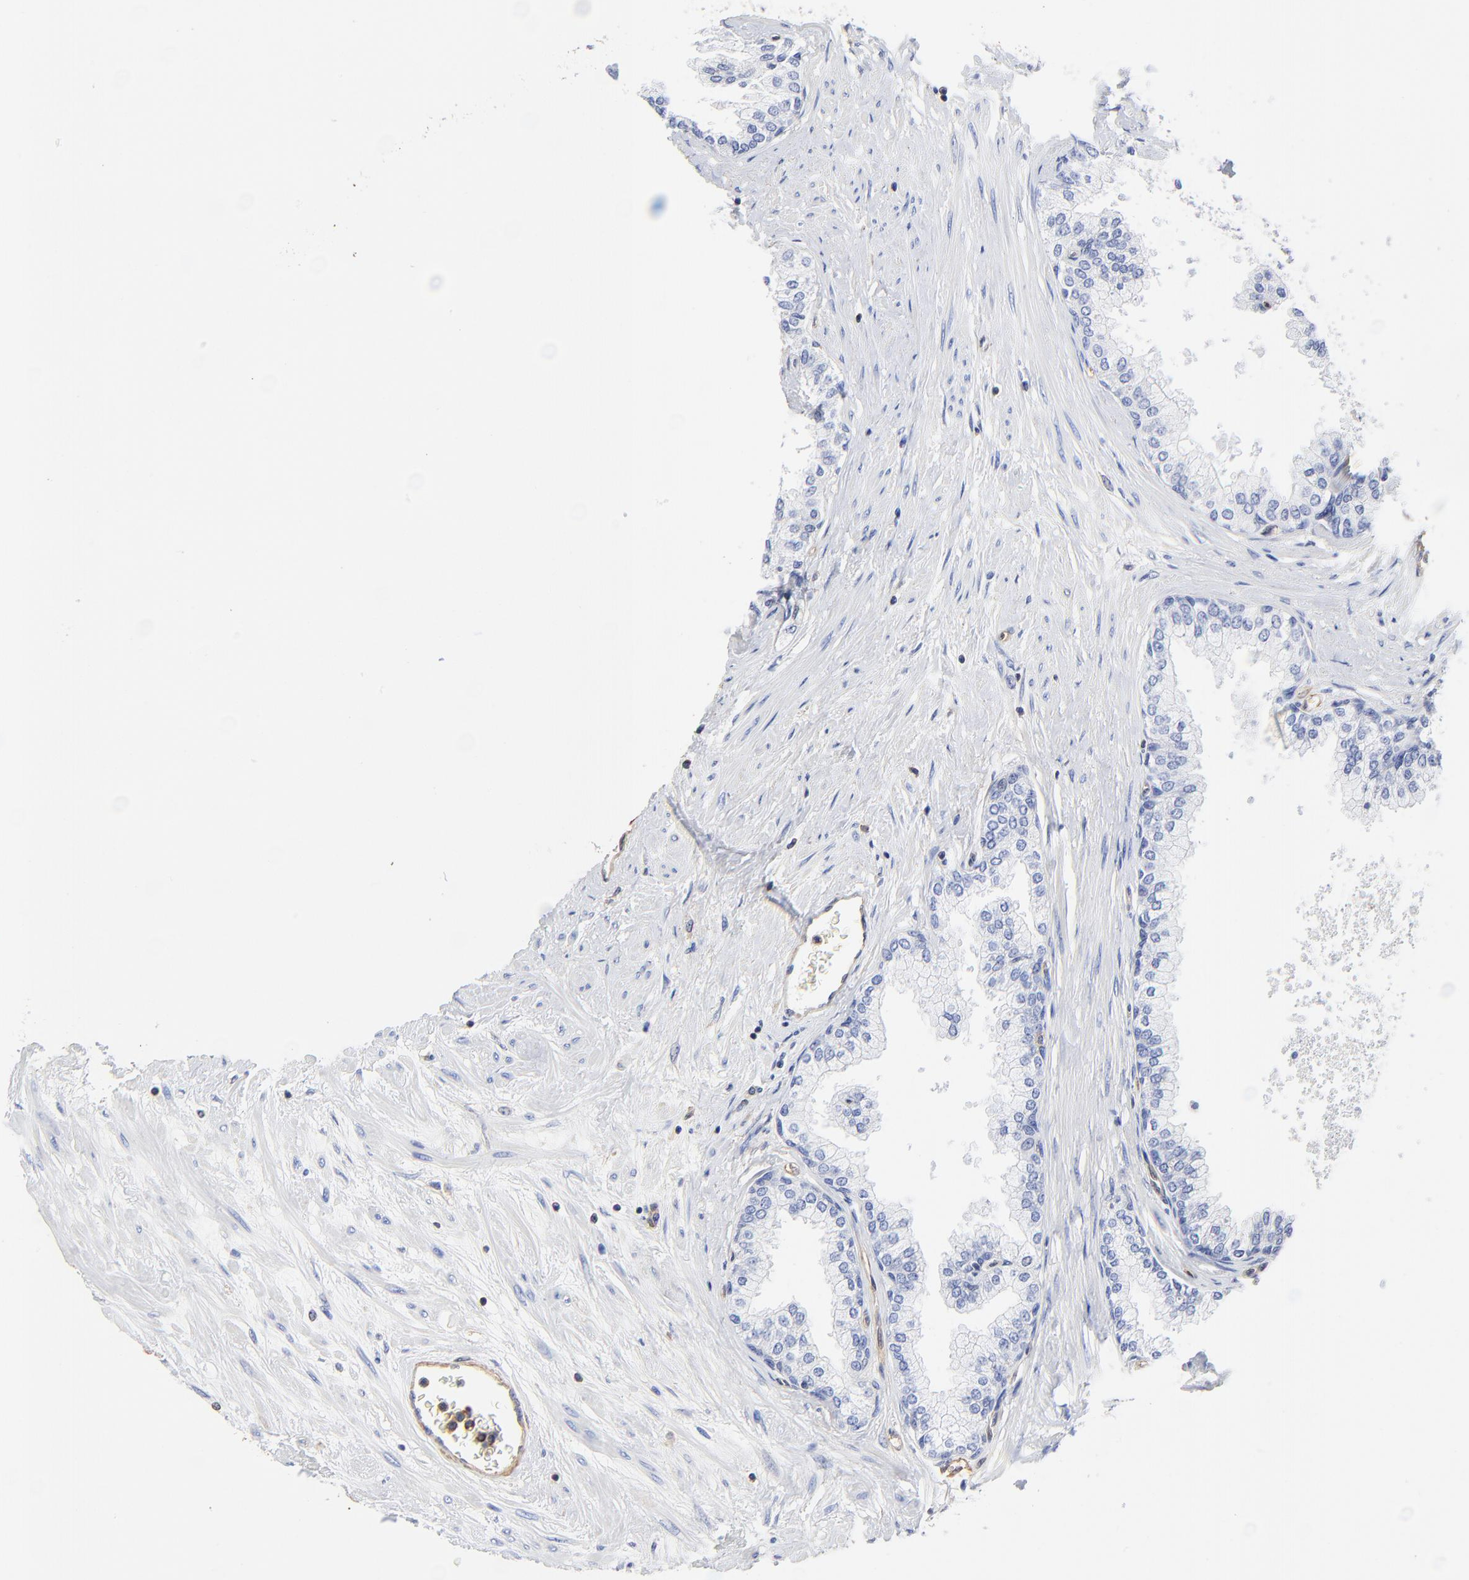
{"staining": {"intensity": "negative", "quantity": "none", "location": "none"}, "tissue": "prostate", "cell_type": "Glandular cells", "image_type": "normal", "snomed": [{"axis": "morphology", "description": "Normal tissue, NOS"}, {"axis": "topography", "description": "Prostate"}], "caption": "A photomicrograph of human prostate is negative for staining in glandular cells. The staining is performed using DAB brown chromogen with nuclei counter-stained in using hematoxylin.", "gene": "TAGLN2", "patient": {"sex": "male", "age": 60}}